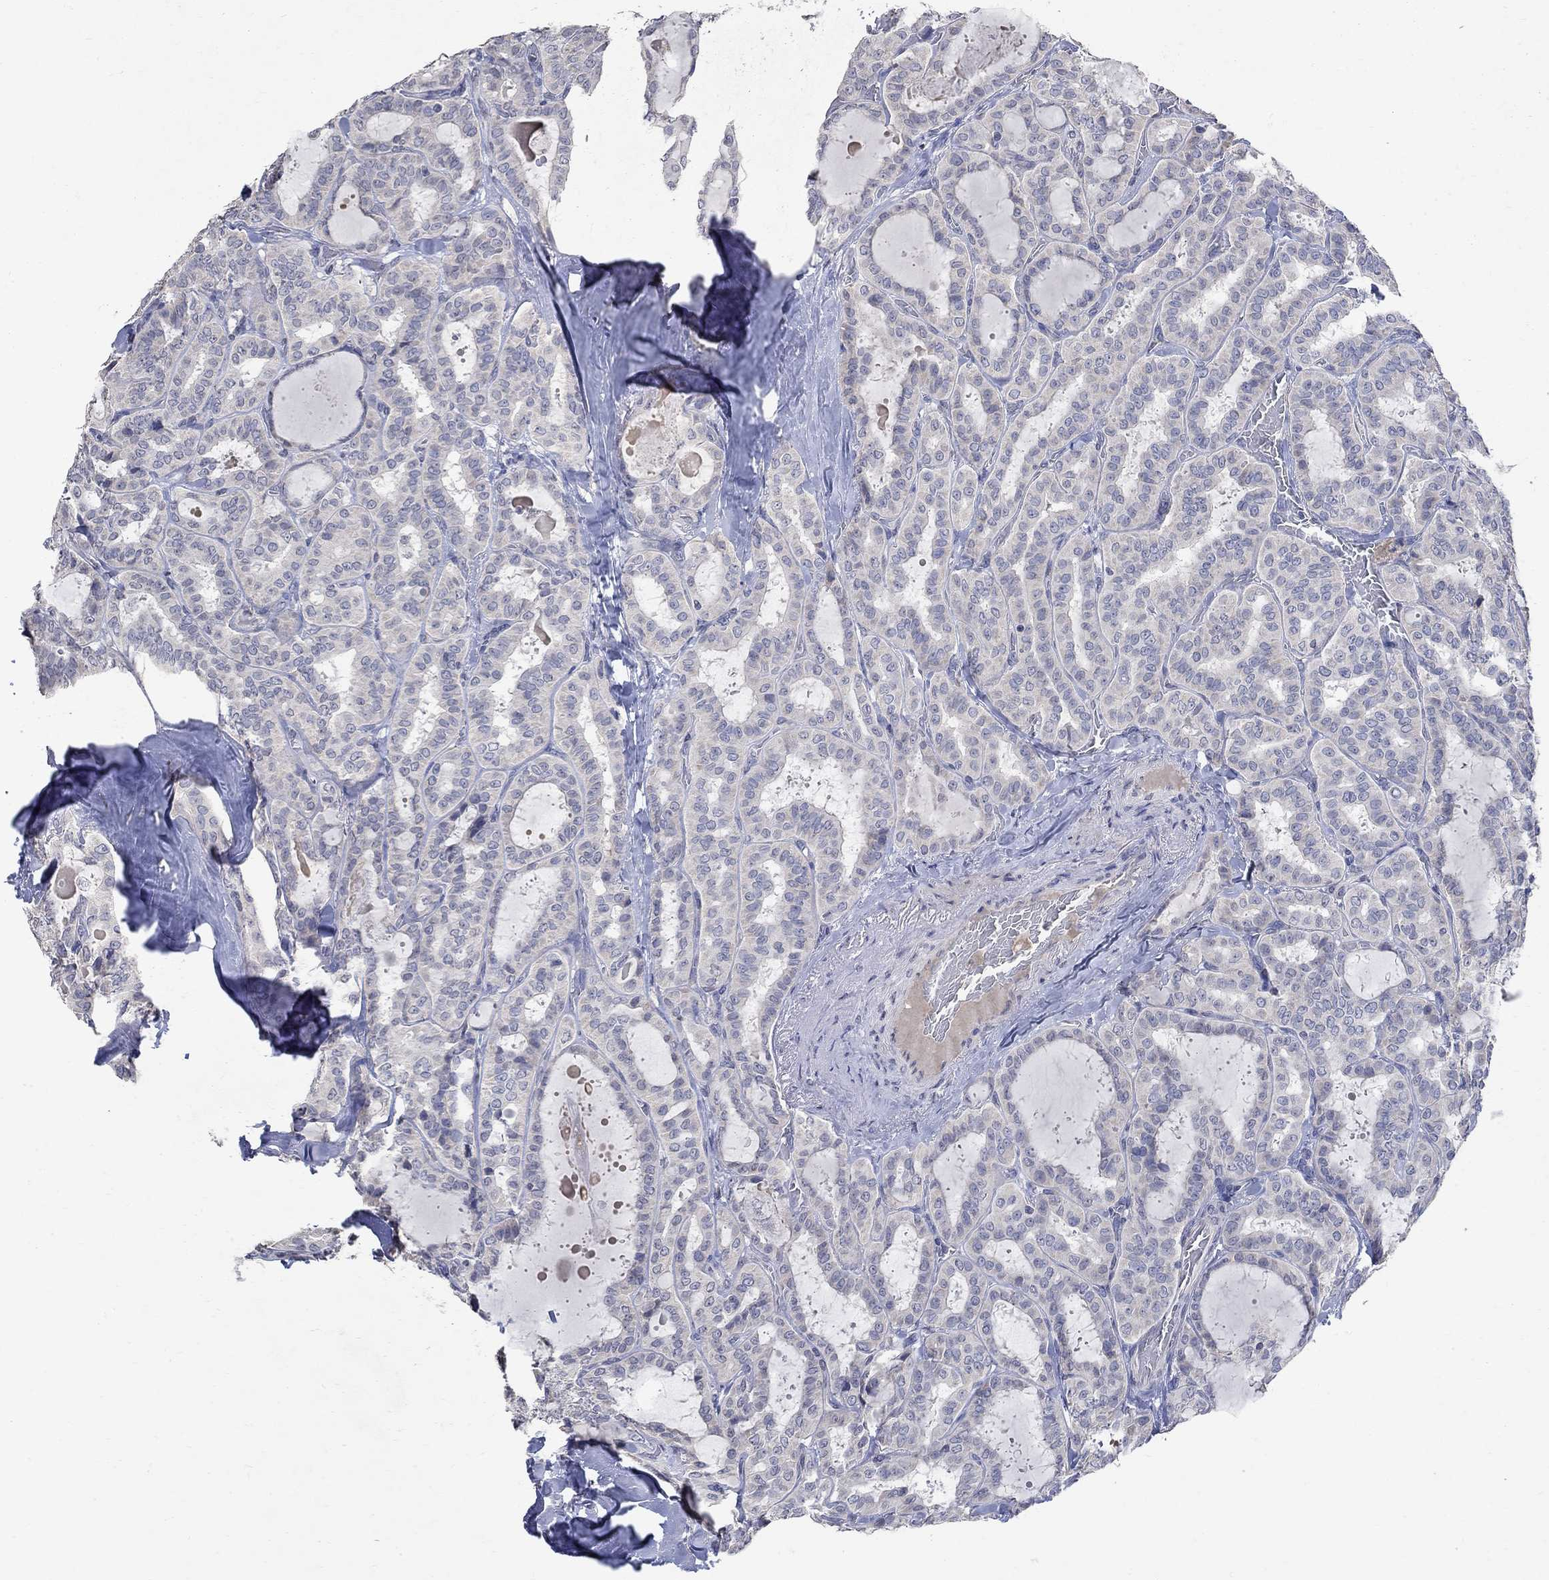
{"staining": {"intensity": "negative", "quantity": "none", "location": "none"}, "tissue": "thyroid cancer", "cell_type": "Tumor cells", "image_type": "cancer", "snomed": [{"axis": "morphology", "description": "Papillary adenocarcinoma, NOS"}, {"axis": "topography", "description": "Thyroid gland"}], "caption": "An image of human thyroid papillary adenocarcinoma is negative for staining in tumor cells.", "gene": "TMEM169", "patient": {"sex": "female", "age": 39}}